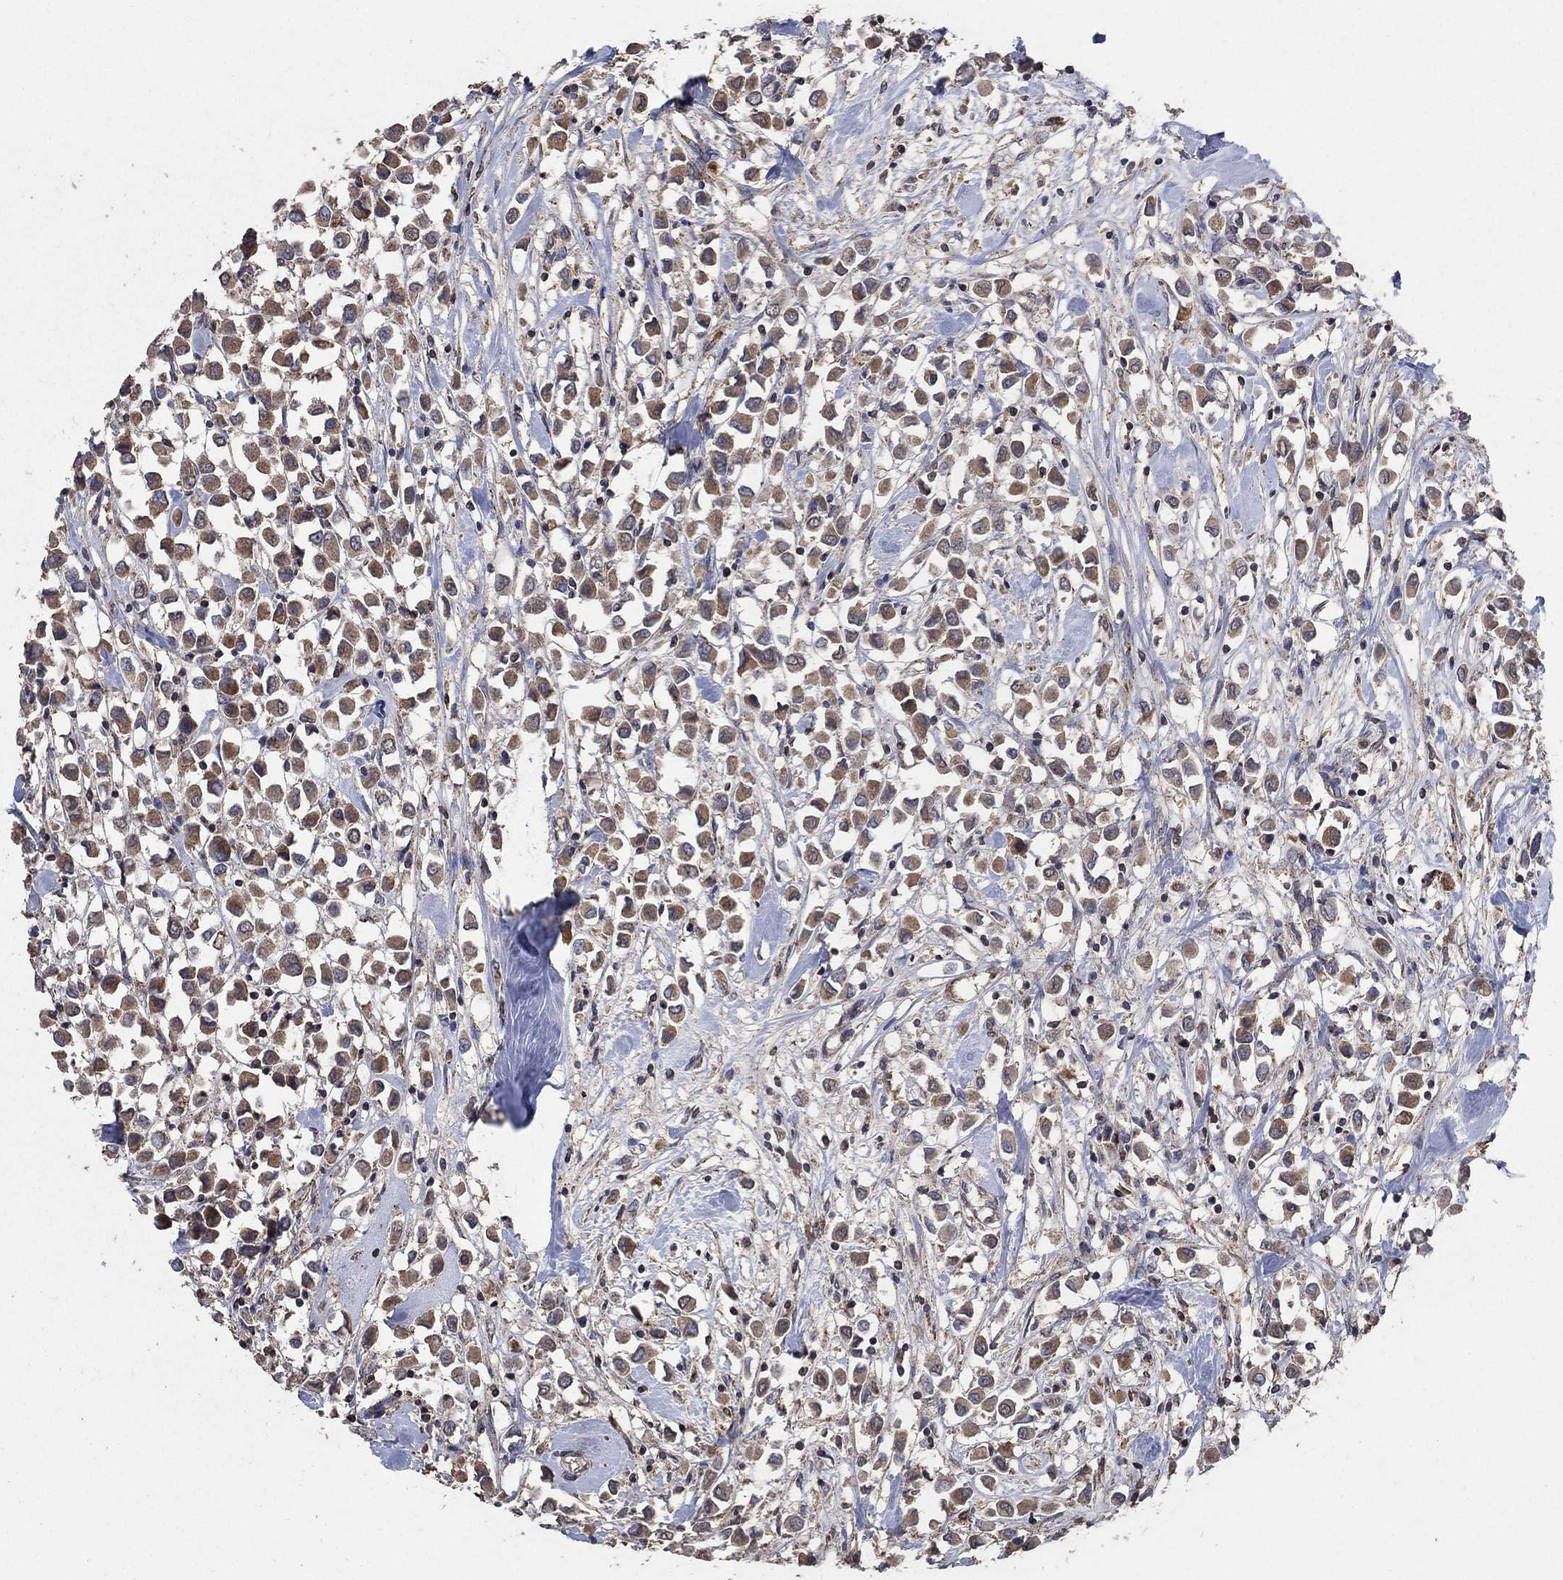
{"staining": {"intensity": "strong", "quantity": "25%-75%", "location": "cytoplasmic/membranous"}, "tissue": "breast cancer", "cell_type": "Tumor cells", "image_type": "cancer", "snomed": [{"axis": "morphology", "description": "Duct carcinoma"}, {"axis": "topography", "description": "Breast"}], "caption": "A photomicrograph of human breast infiltrating ductal carcinoma stained for a protein shows strong cytoplasmic/membranous brown staining in tumor cells.", "gene": "MRPS24", "patient": {"sex": "female", "age": 61}}